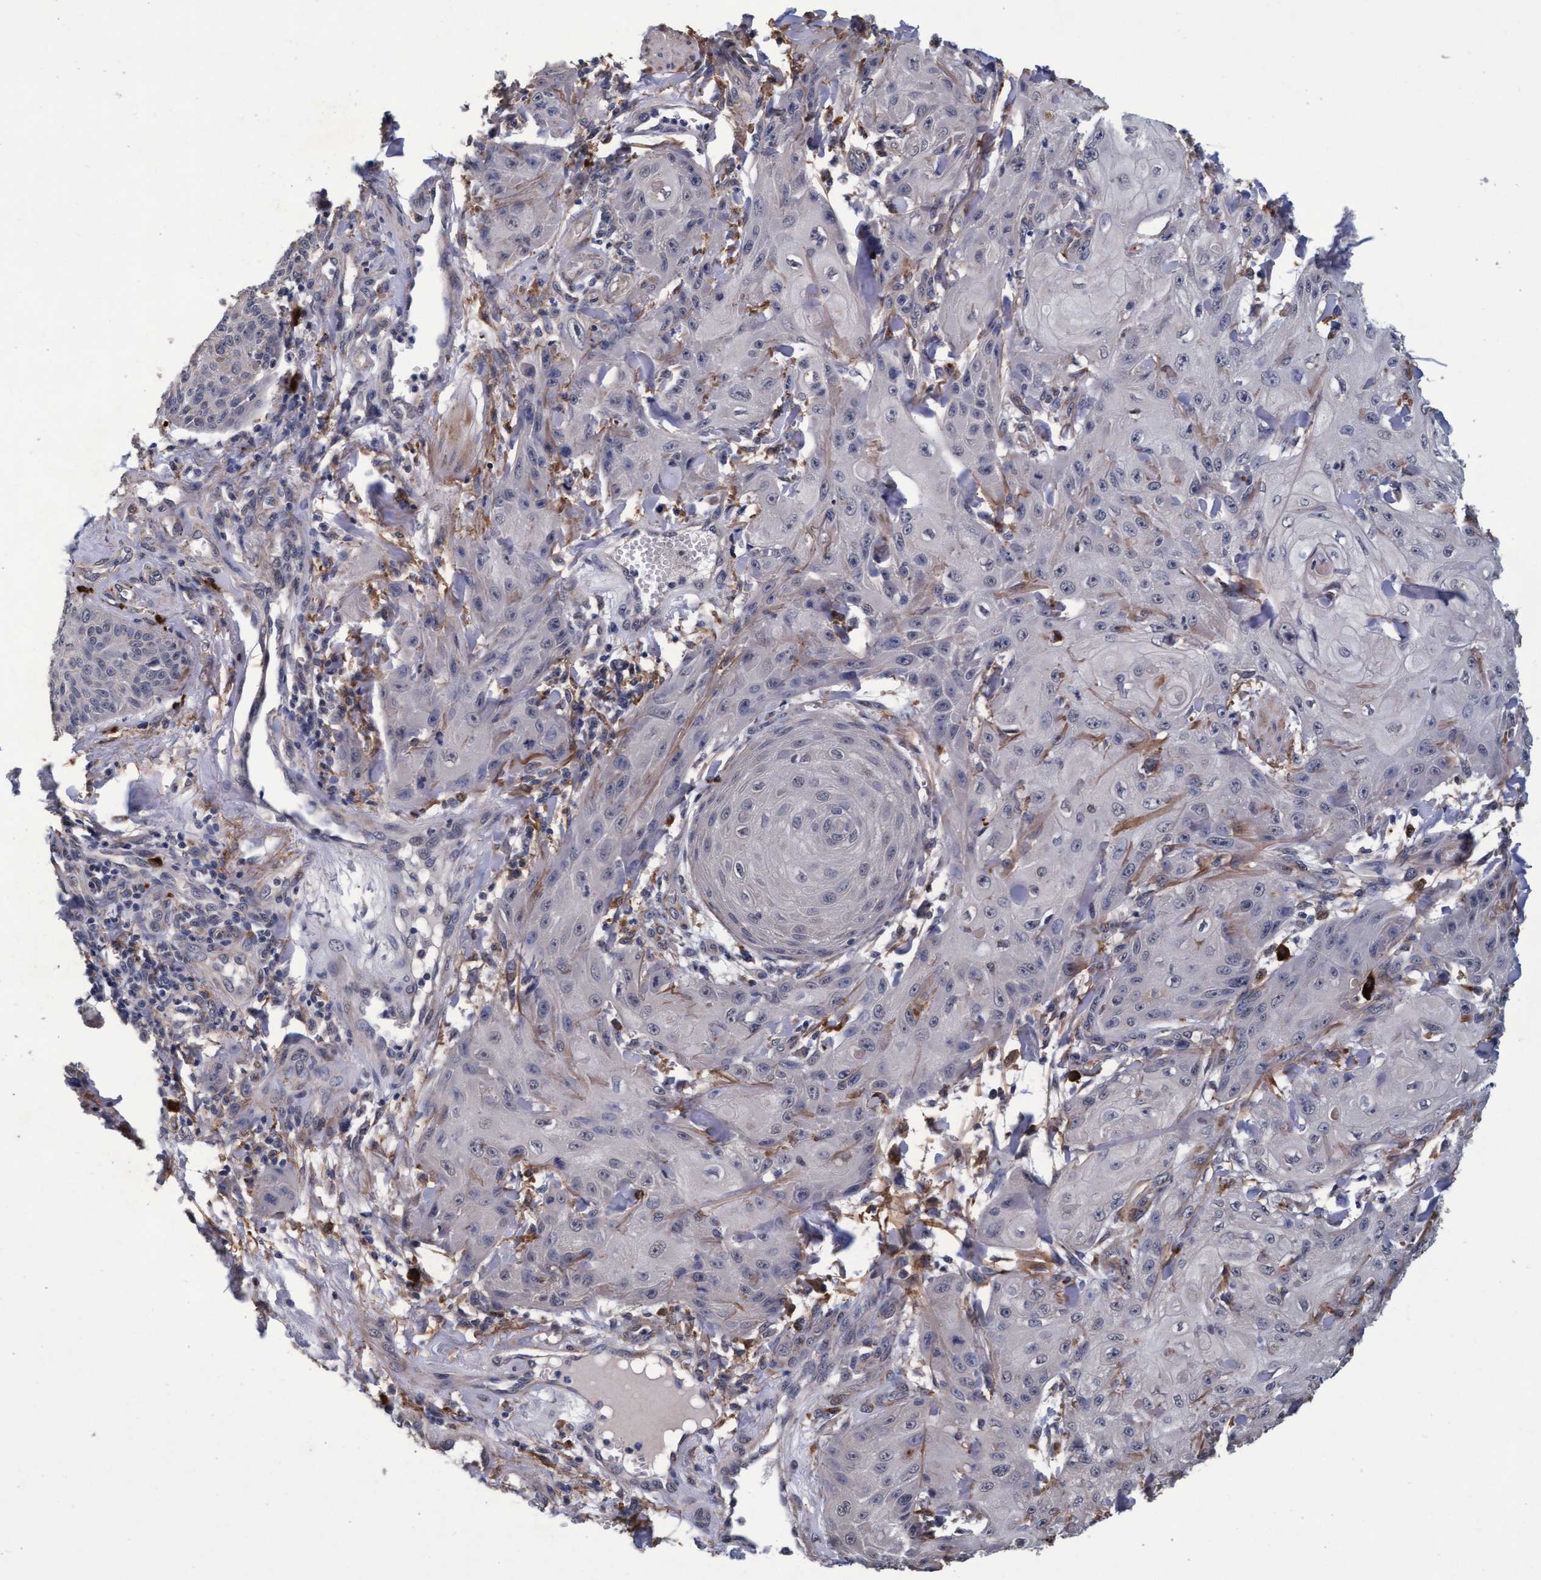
{"staining": {"intensity": "negative", "quantity": "none", "location": "none"}, "tissue": "skin cancer", "cell_type": "Tumor cells", "image_type": "cancer", "snomed": [{"axis": "morphology", "description": "Squamous cell carcinoma, NOS"}, {"axis": "topography", "description": "Skin"}], "caption": "IHC histopathology image of human squamous cell carcinoma (skin) stained for a protein (brown), which reveals no positivity in tumor cells. Brightfield microscopy of IHC stained with DAB (3,3'-diaminobenzidine) (brown) and hematoxylin (blue), captured at high magnification.", "gene": "CPQ", "patient": {"sex": "male", "age": 74}}